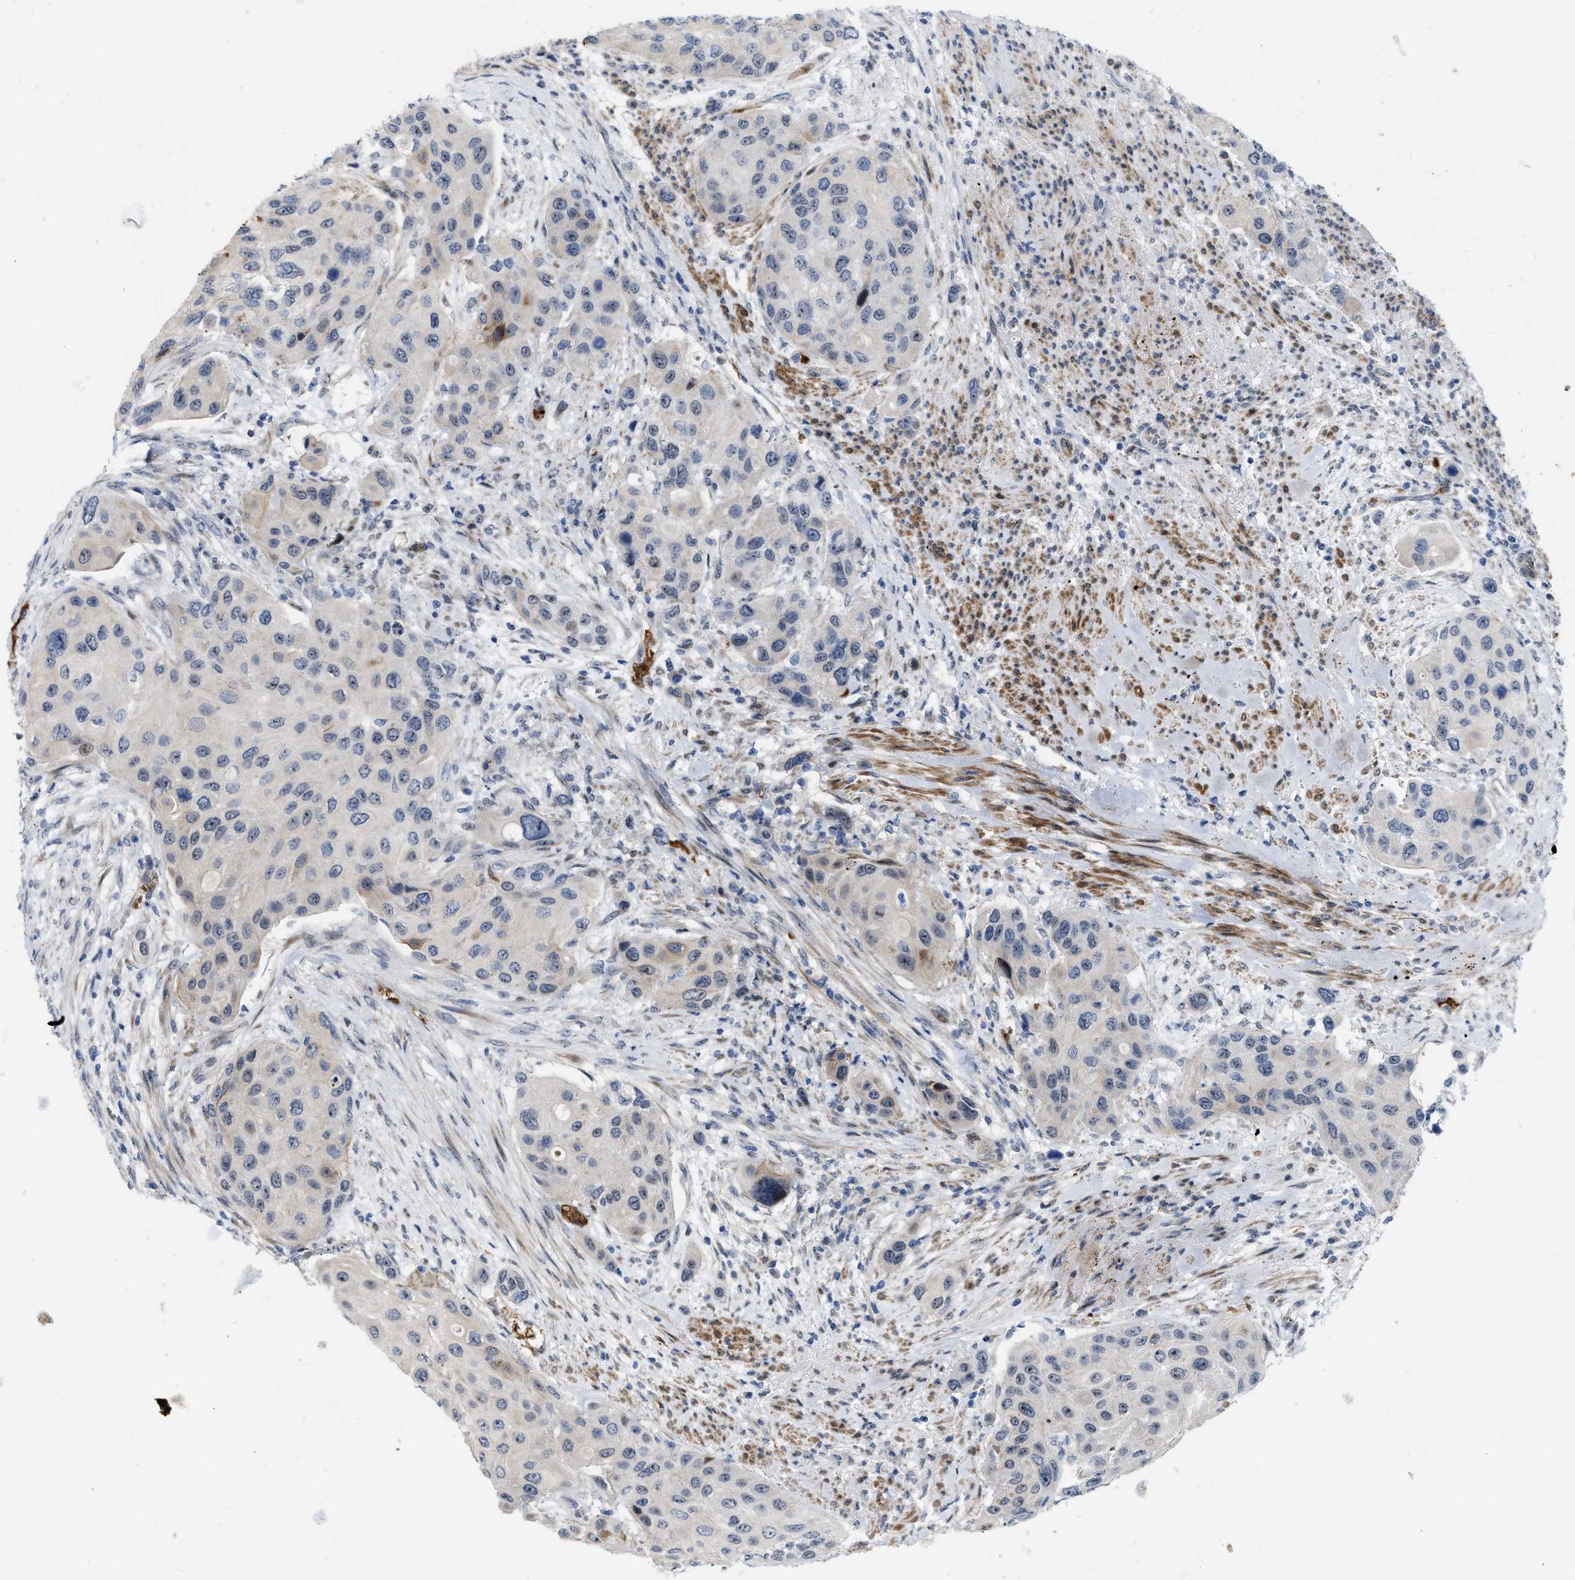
{"staining": {"intensity": "weak", "quantity": "<25%", "location": "nuclear"}, "tissue": "urothelial cancer", "cell_type": "Tumor cells", "image_type": "cancer", "snomed": [{"axis": "morphology", "description": "Urothelial carcinoma, High grade"}, {"axis": "topography", "description": "Urinary bladder"}], "caption": "DAB immunohistochemical staining of human urothelial cancer reveals no significant positivity in tumor cells.", "gene": "POLR1F", "patient": {"sex": "female", "age": 56}}